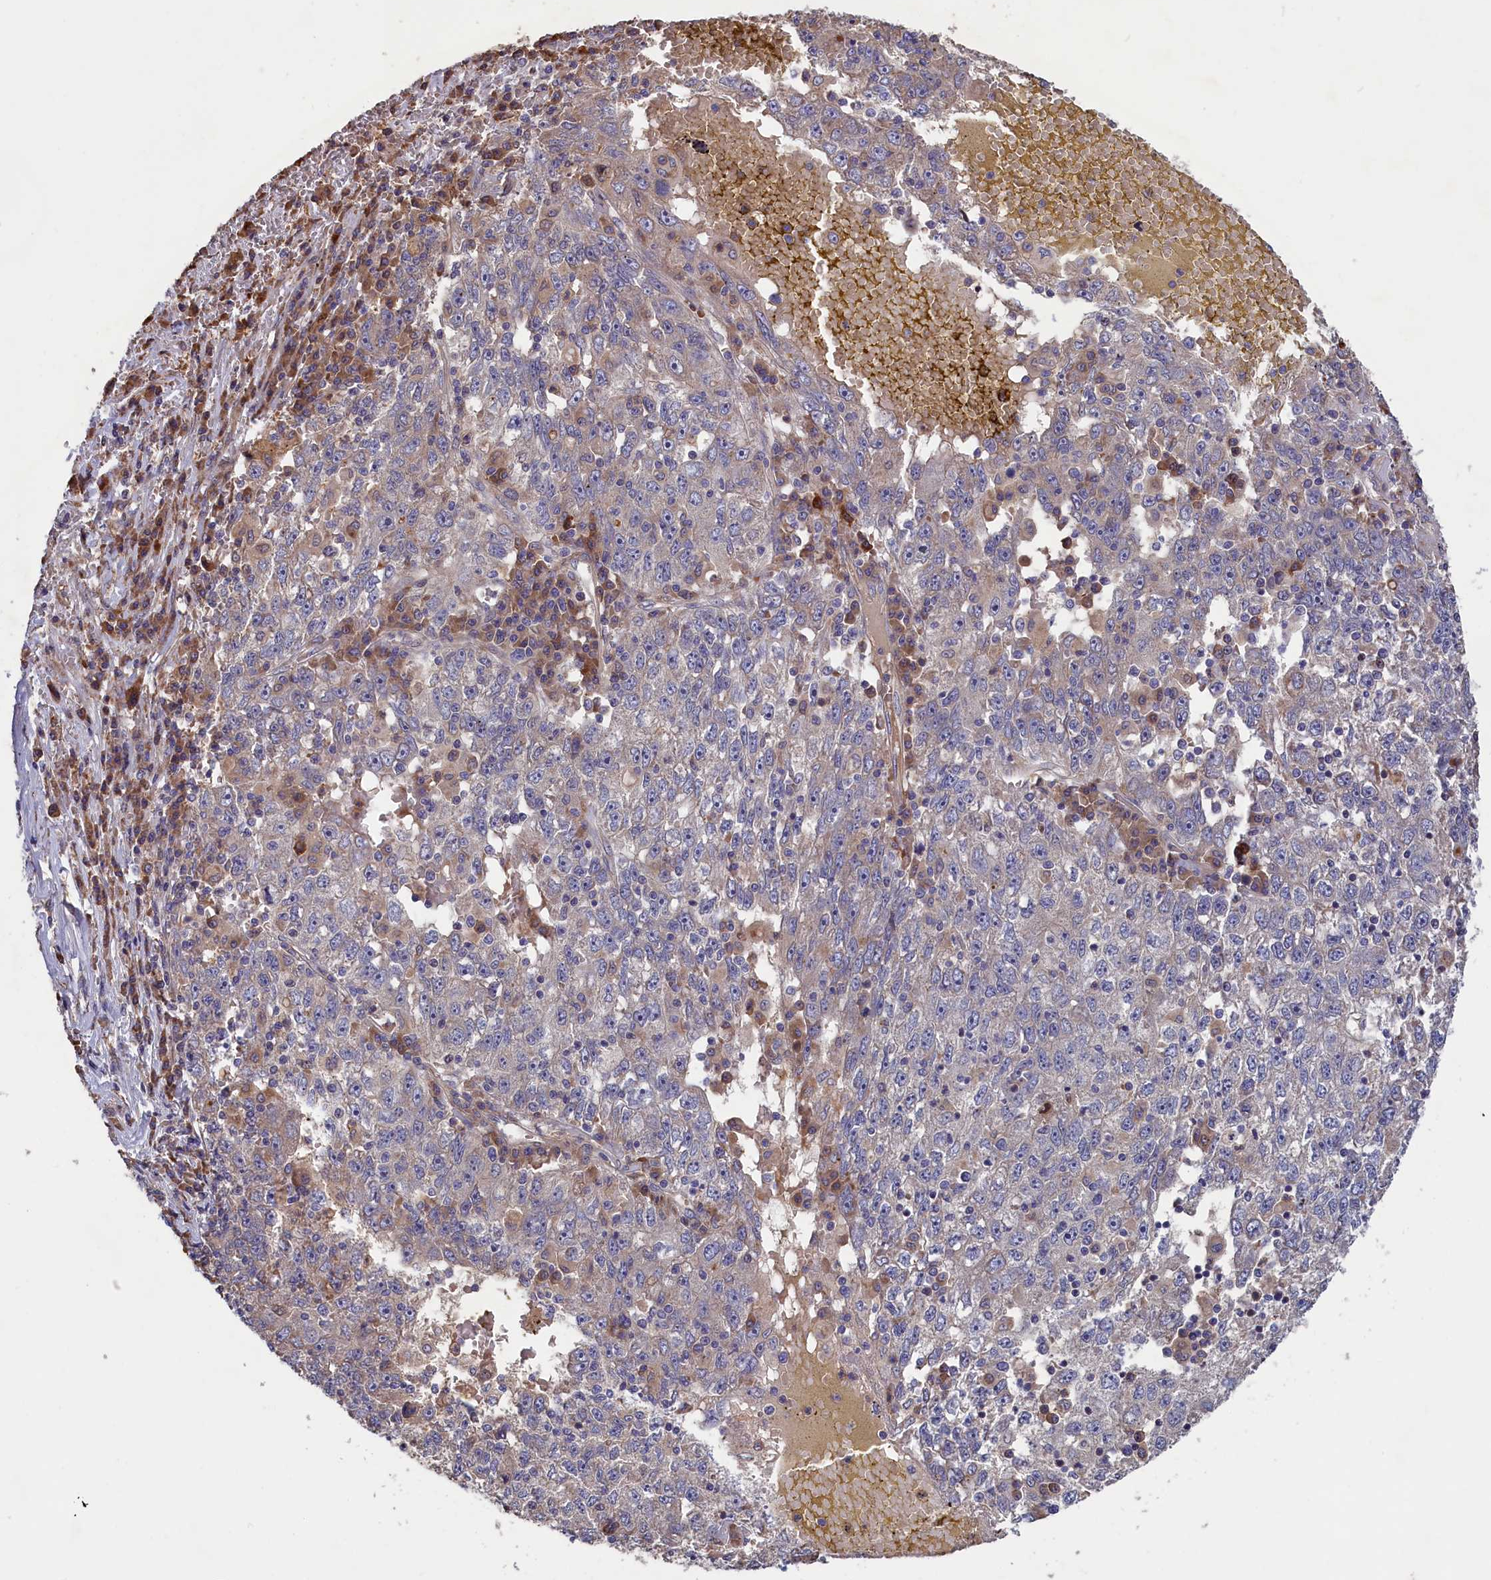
{"staining": {"intensity": "negative", "quantity": "none", "location": "none"}, "tissue": "liver cancer", "cell_type": "Tumor cells", "image_type": "cancer", "snomed": [{"axis": "morphology", "description": "Carcinoma, Hepatocellular, NOS"}, {"axis": "topography", "description": "Liver"}], "caption": "High power microscopy photomicrograph of an immunohistochemistry (IHC) micrograph of liver hepatocellular carcinoma, revealing no significant positivity in tumor cells. (DAB IHC visualized using brightfield microscopy, high magnification).", "gene": "GREB1L", "patient": {"sex": "male", "age": 49}}